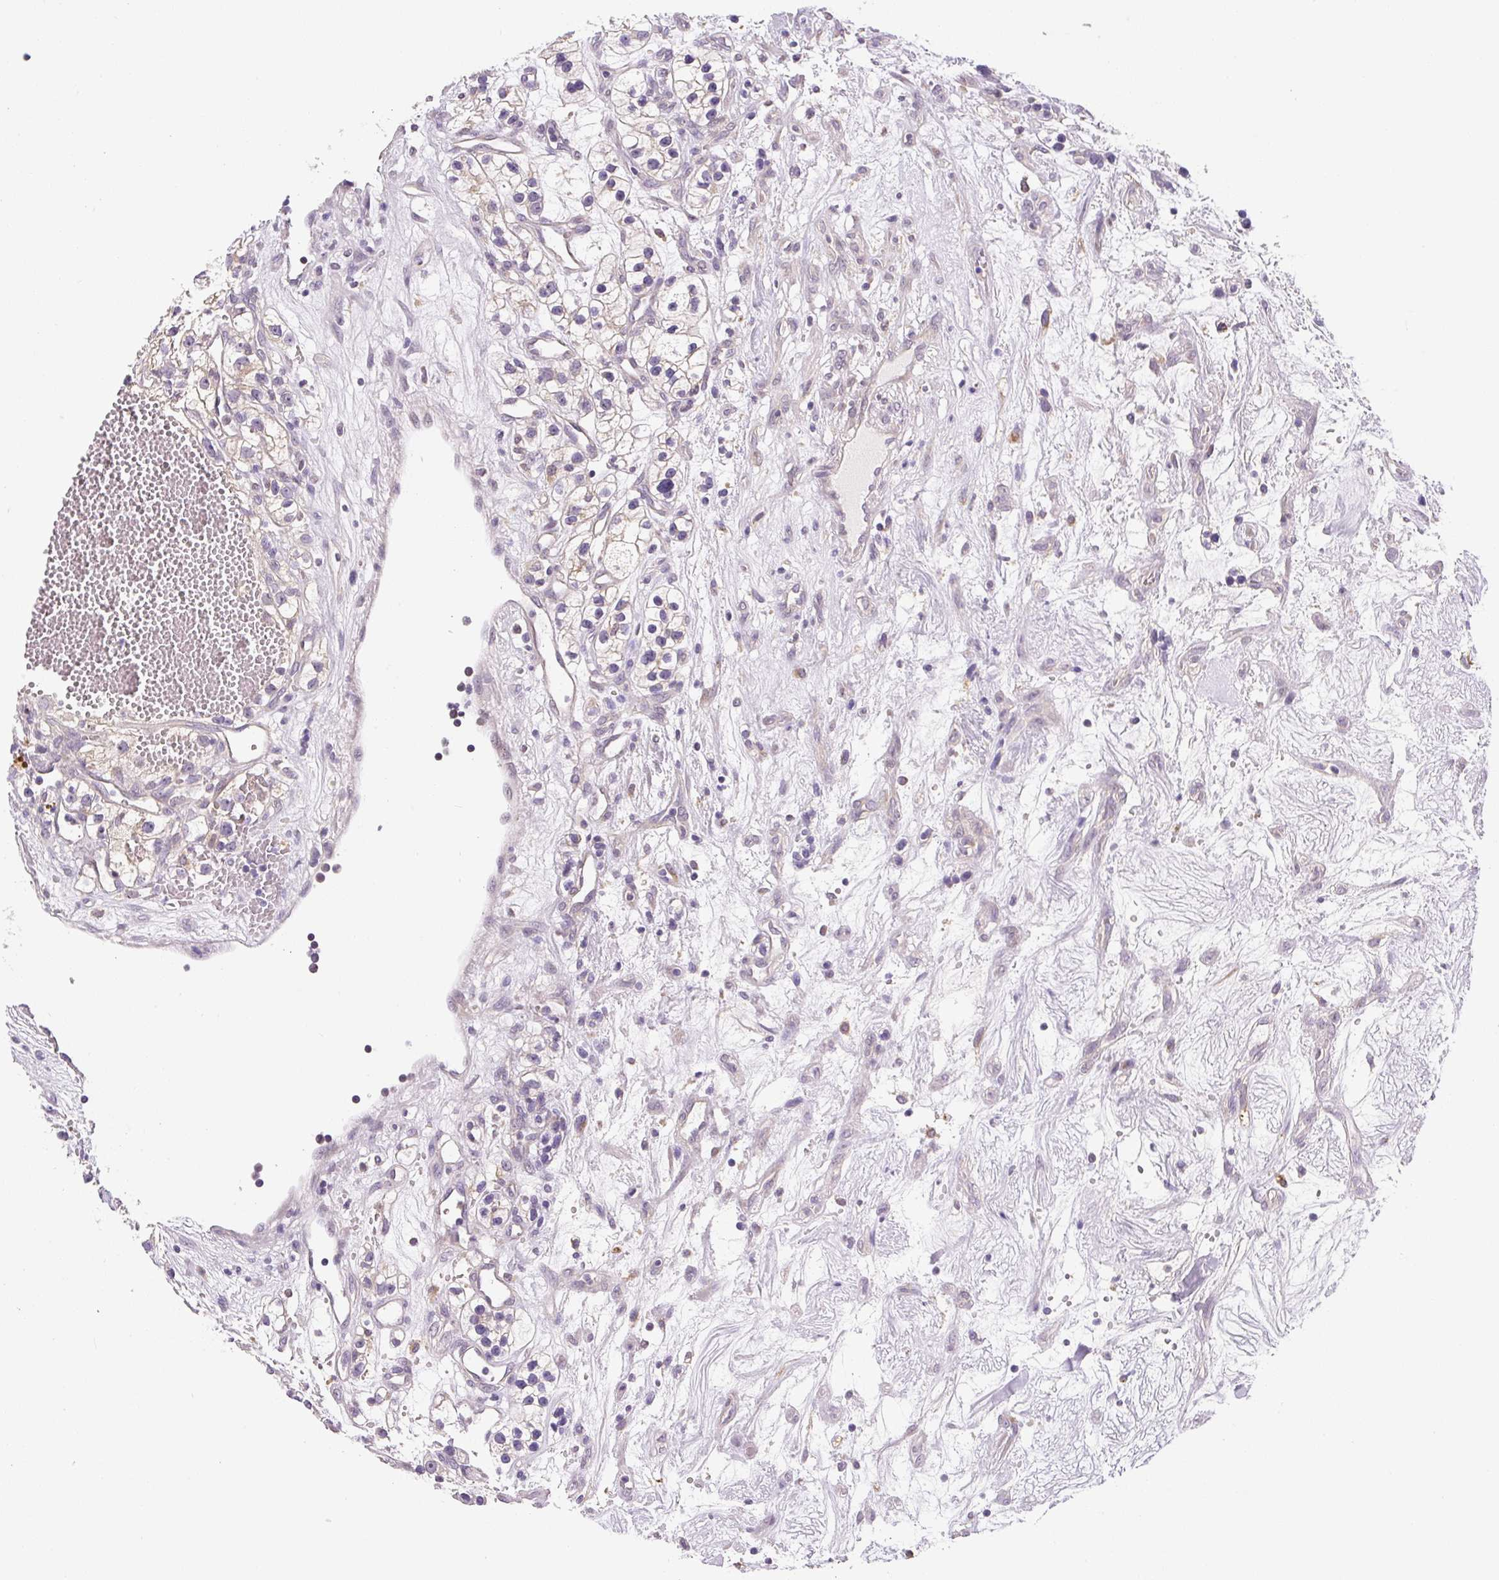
{"staining": {"intensity": "moderate", "quantity": "<25%", "location": "cytoplasmic/membranous"}, "tissue": "renal cancer", "cell_type": "Tumor cells", "image_type": "cancer", "snomed": [{"axis": "morphology", "description": "Adenocarcinoma, NOS"}, {"axis": "topography", "description": "Kidney"}], "caption": "Immunohistochemistry image of neoplastic tissue: human renal cancer (adenocarcinoma) stained using immunohistochemistry shows low levels of moderate protein expression localized specifically in the cytoplasmic/membranous of tumor cells, appearing as a cytoplasmic/membranous brown color.", "gene": "PLA2G4A", "patient": {"sex": "female", "age": 57}}